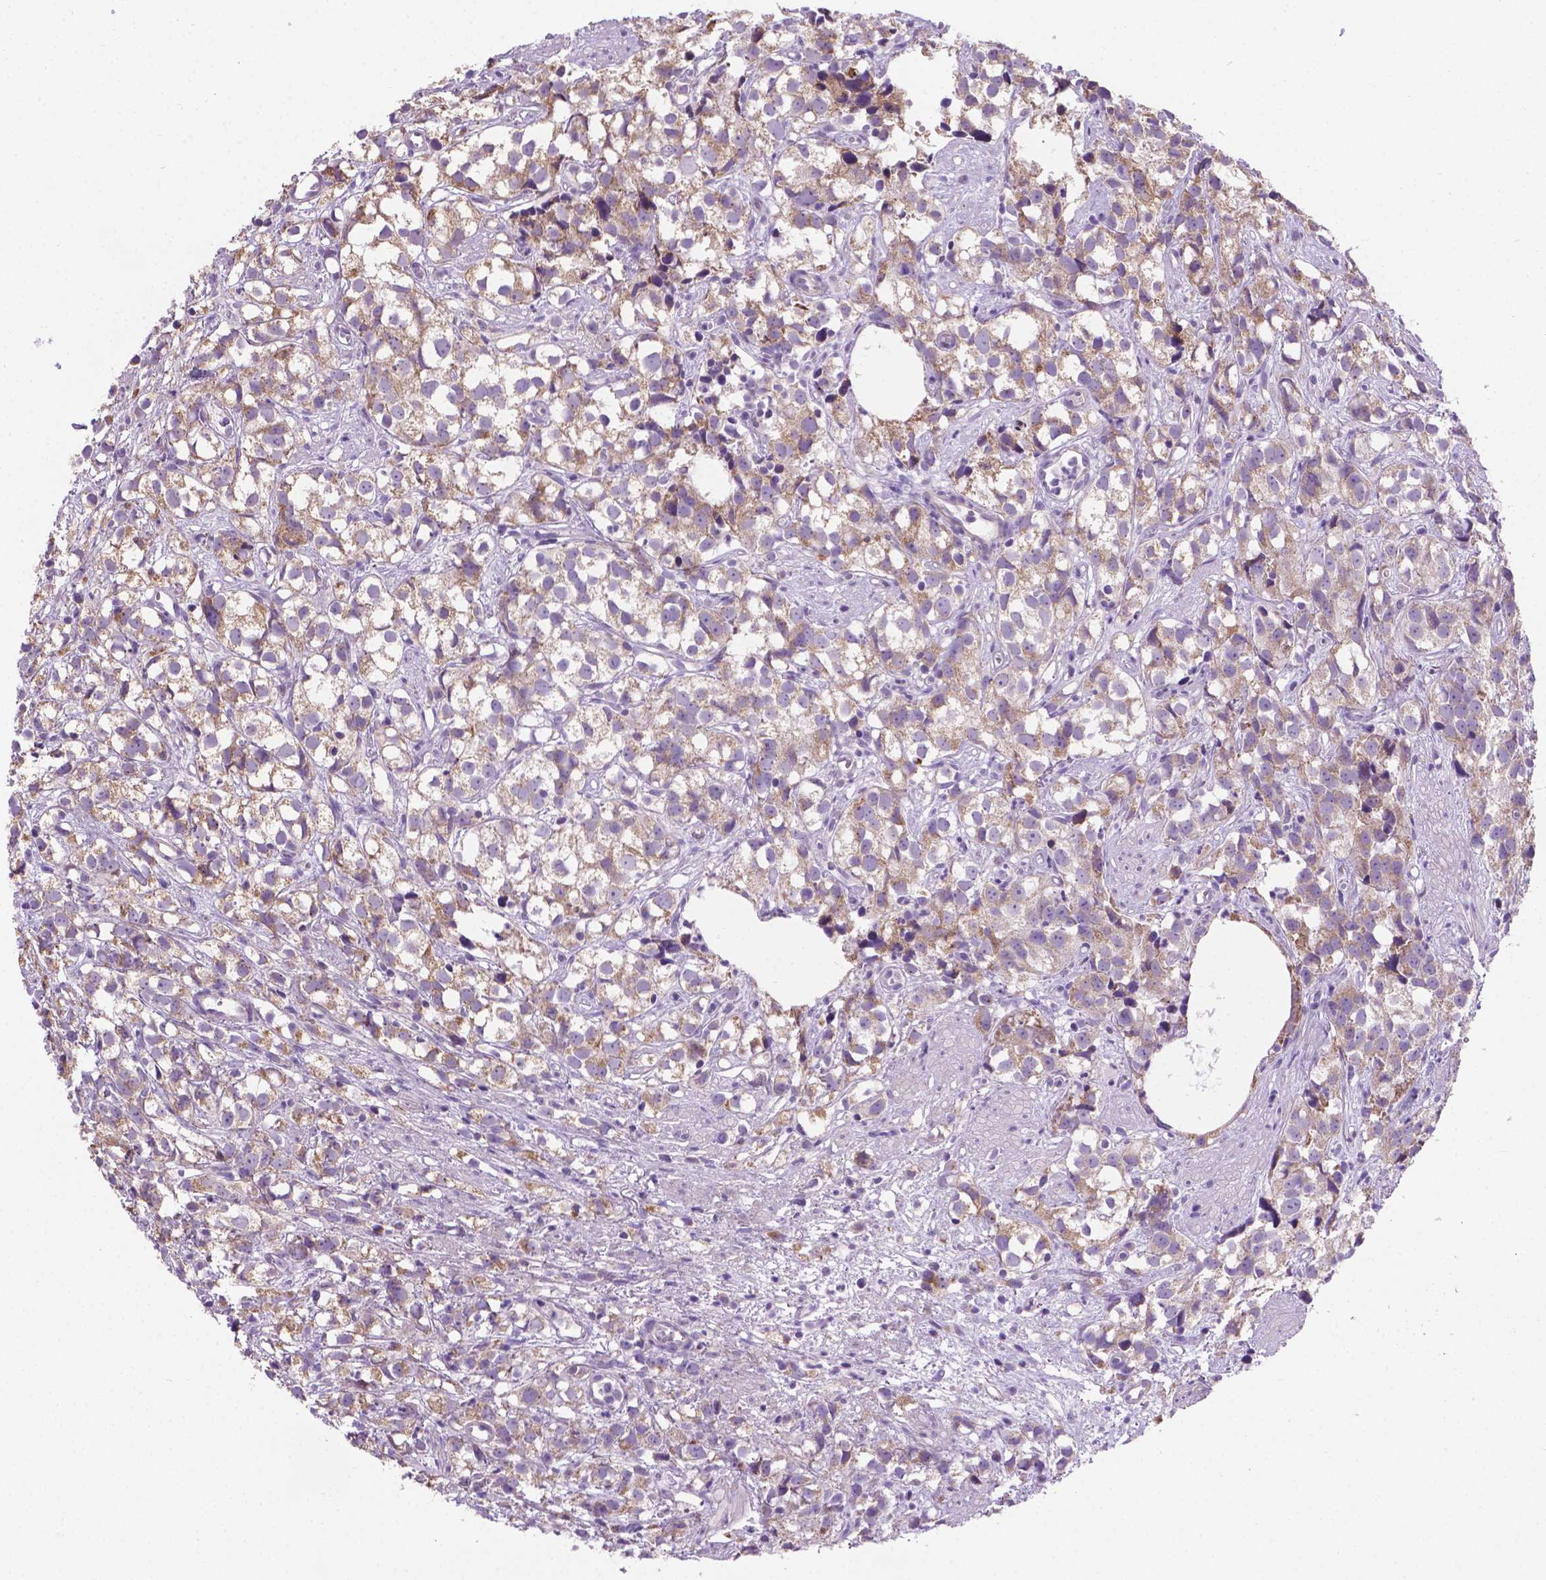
{"staining": {"intensity": "weak", "quantity": "25%-75%", "location": "cytoplasmic/membranous"}, "tissue": "prostate cancer", "cell_type": "Tumor cells", "image_type": "cancer", "snomed": [{"axis": "morphology", "description": "Adenocarcinoma, High grade"}, {"axis": "topography", "description": "Prostate"}], "caption": "Prostate adenocarcinoma (high-grade) was stained to show a protein in brown. There is low levels of weak cytoplasmic/membranous positivity in approximately 25%-75% of tumor cells.", "gene": "CSPG5", "patient": {"sex": "male", "age": 68}}